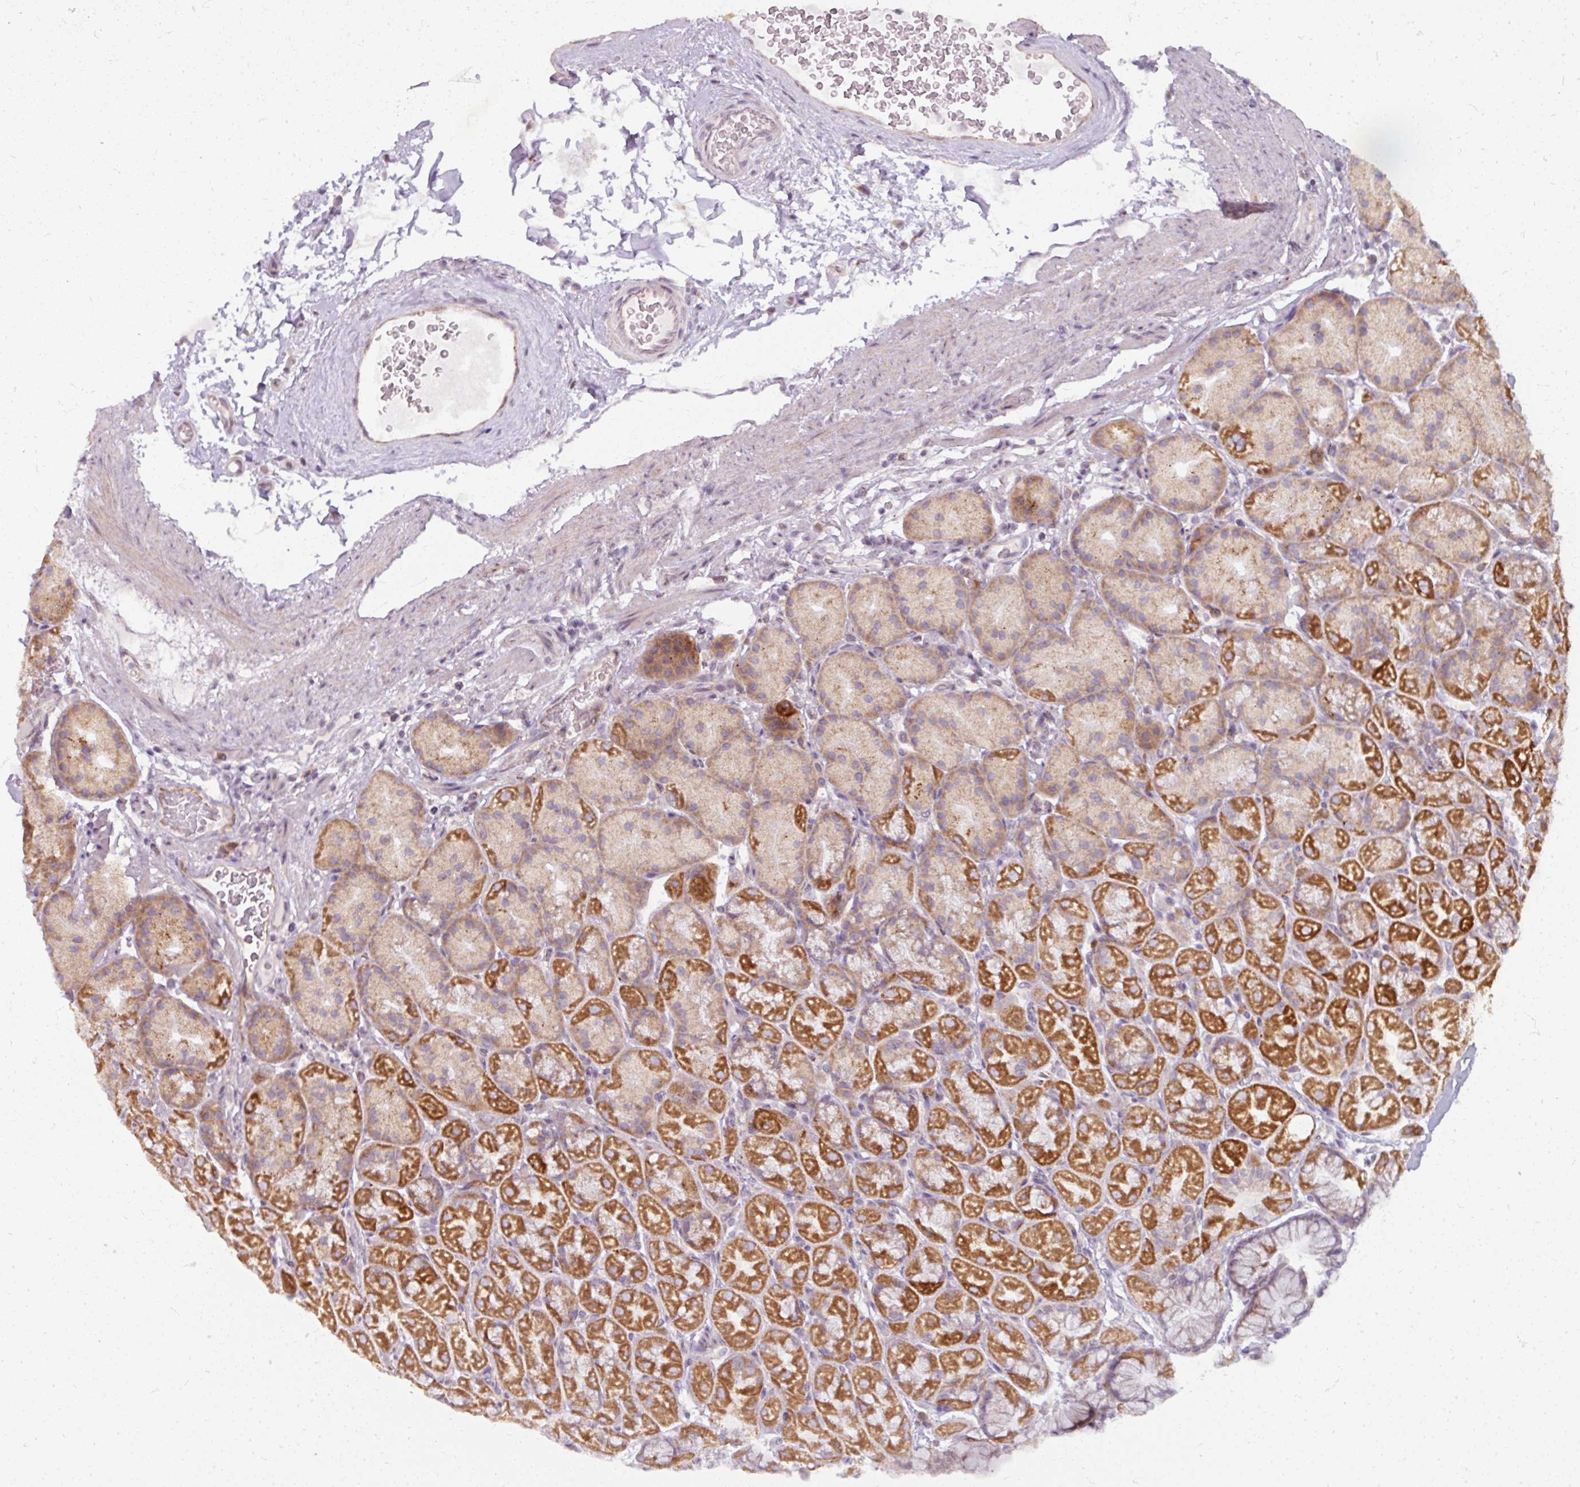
{"staining": {"intensity": "strong", "quantity": "25%-75%", "location": "cytoplasmic/membranous"}, "tissue": "stomach", "cell_type": "Glandular cells", "image_type": "normal", "snomed": [{"axis": "morphology", "description": "Normal tissue, NOS"}, {"axis": "topography", "description": "Stomach, lower"}], "caption": "Immunohistochemistry (IHC) histopathology image of unremarkable human stomach stained for a protein (brown), which demonstrates high levels of strong cytoplasmic/membranous staining in approximately 25%-75% of glandular cells.", "gene": "MAGT1", "patient": {"sex": "male", "age": 67}}